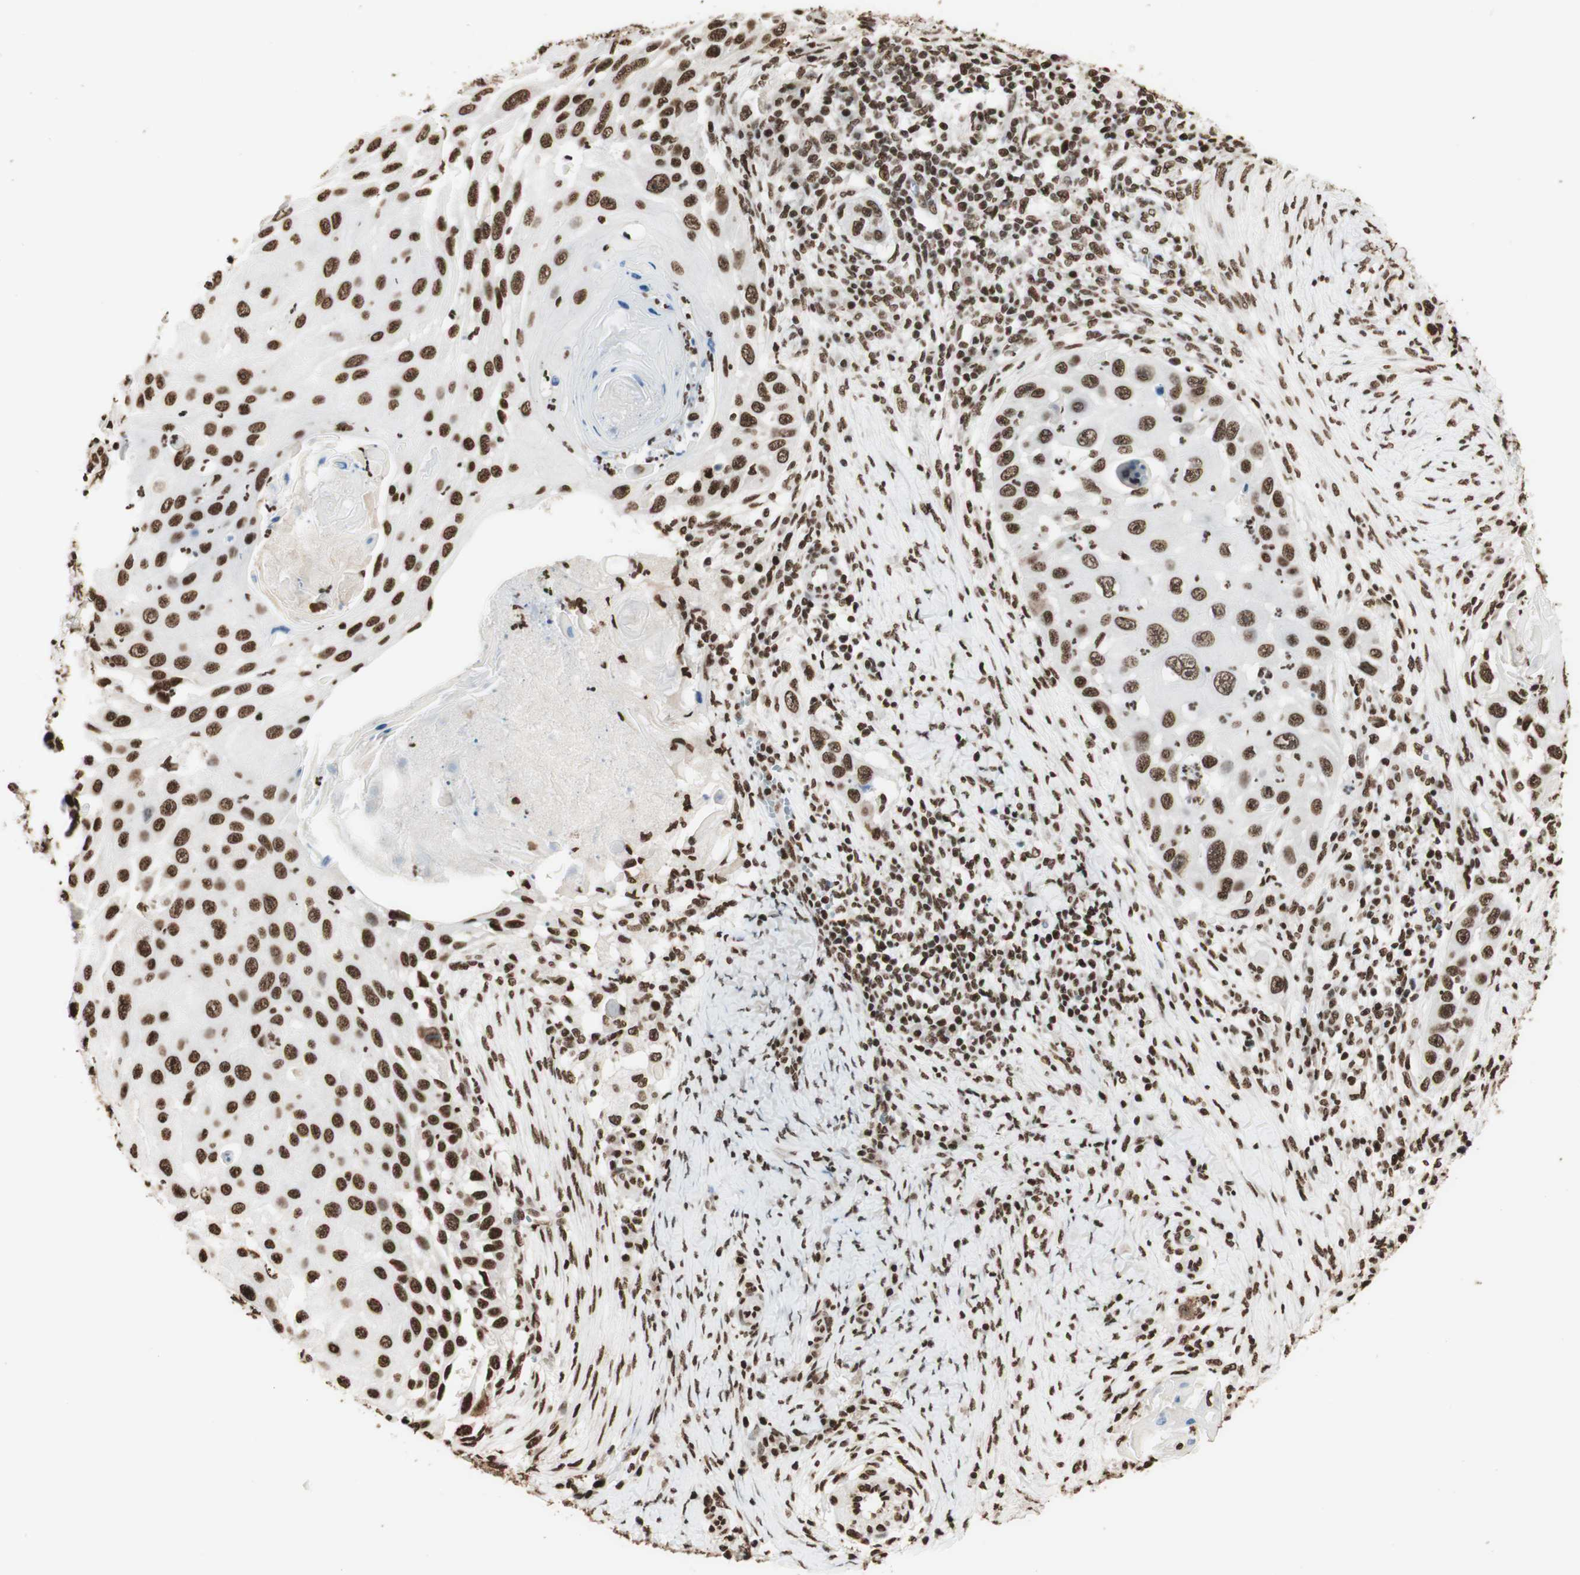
{"staining": {"intensity": "strong", "quantity": ">75%", "location": "nuclear"}, "tissue": "skin cancer", "cell_type": "Tumor cells", "image_type": "cancer", "snomed": [{"axis": "morphology", "description": "Squamous cell carcinoma, NOS"}, {"axis": "topography", "description": "Skin"}], "caption": "Immunohistochemistry (IHC) photomicrograph of skin cancer stained for a protein (brown), which exhibits high levels of strong nuclear expression in about >75% of tumor cells.", "gene": "HNRNPA2B1", "patient": {"sex": "female", "age": 44}}